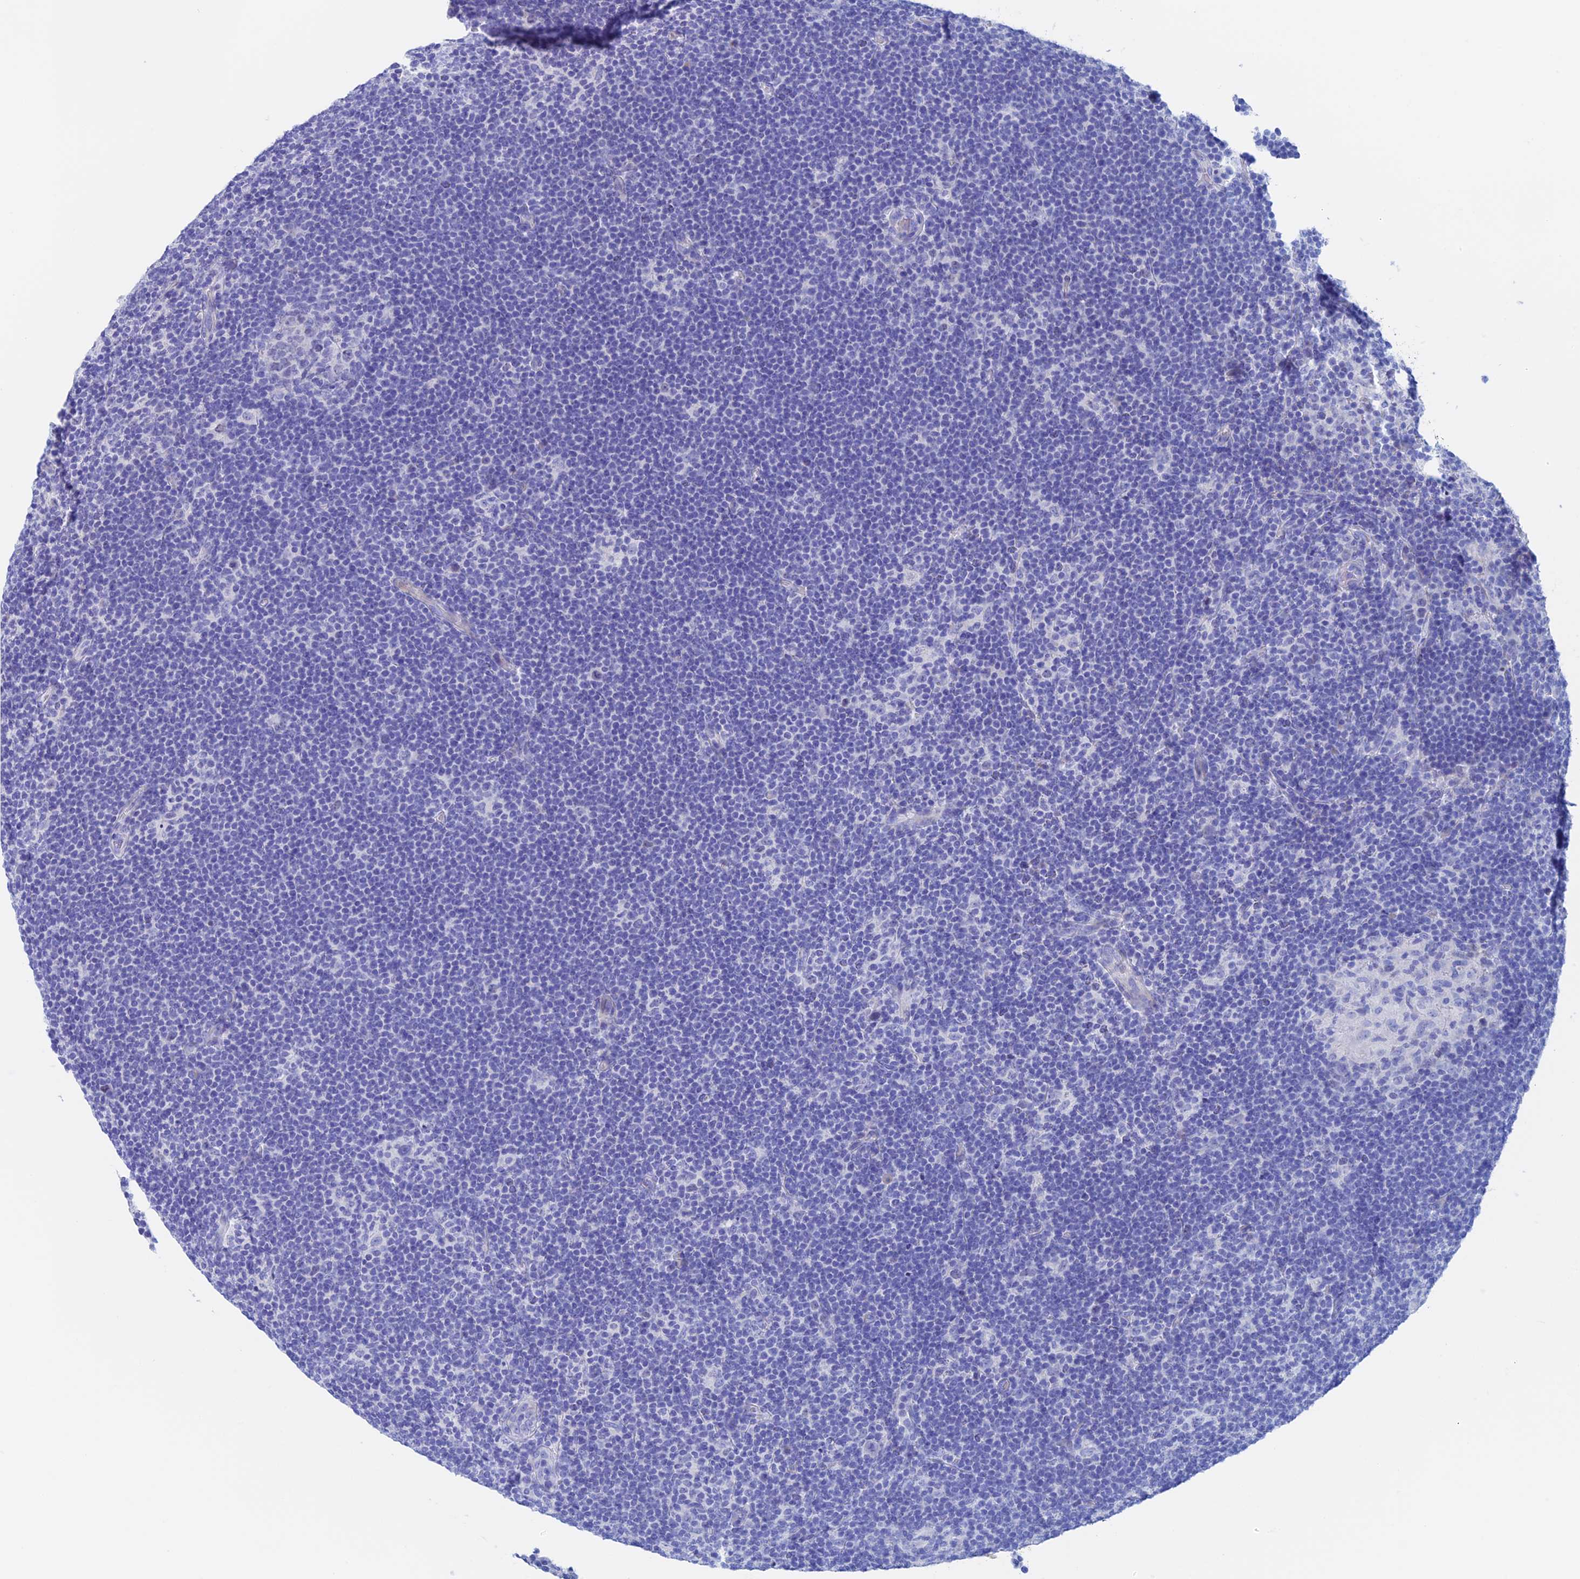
{"staining": {"intensity": "negative", "quantity": "none", "location": "none"}, "tissue": "lymphoma", "cell_type": "Tumor cells", "image_type": "cancer", "snomed": [{"axis": "morphology", "description": "Hodgkin's disease, NOS"}, {"axis": "topography", "description": "Lymph node"}], "caption": "Lymphoma was stained to show a protein in brown. There is no significant positivity in tumor cells. (DAB (3,3'-diaminobenzidine) IHC, high magnification).", "gene": "PSMC3IP", "patient": {"sex": "female", "age": 57}}